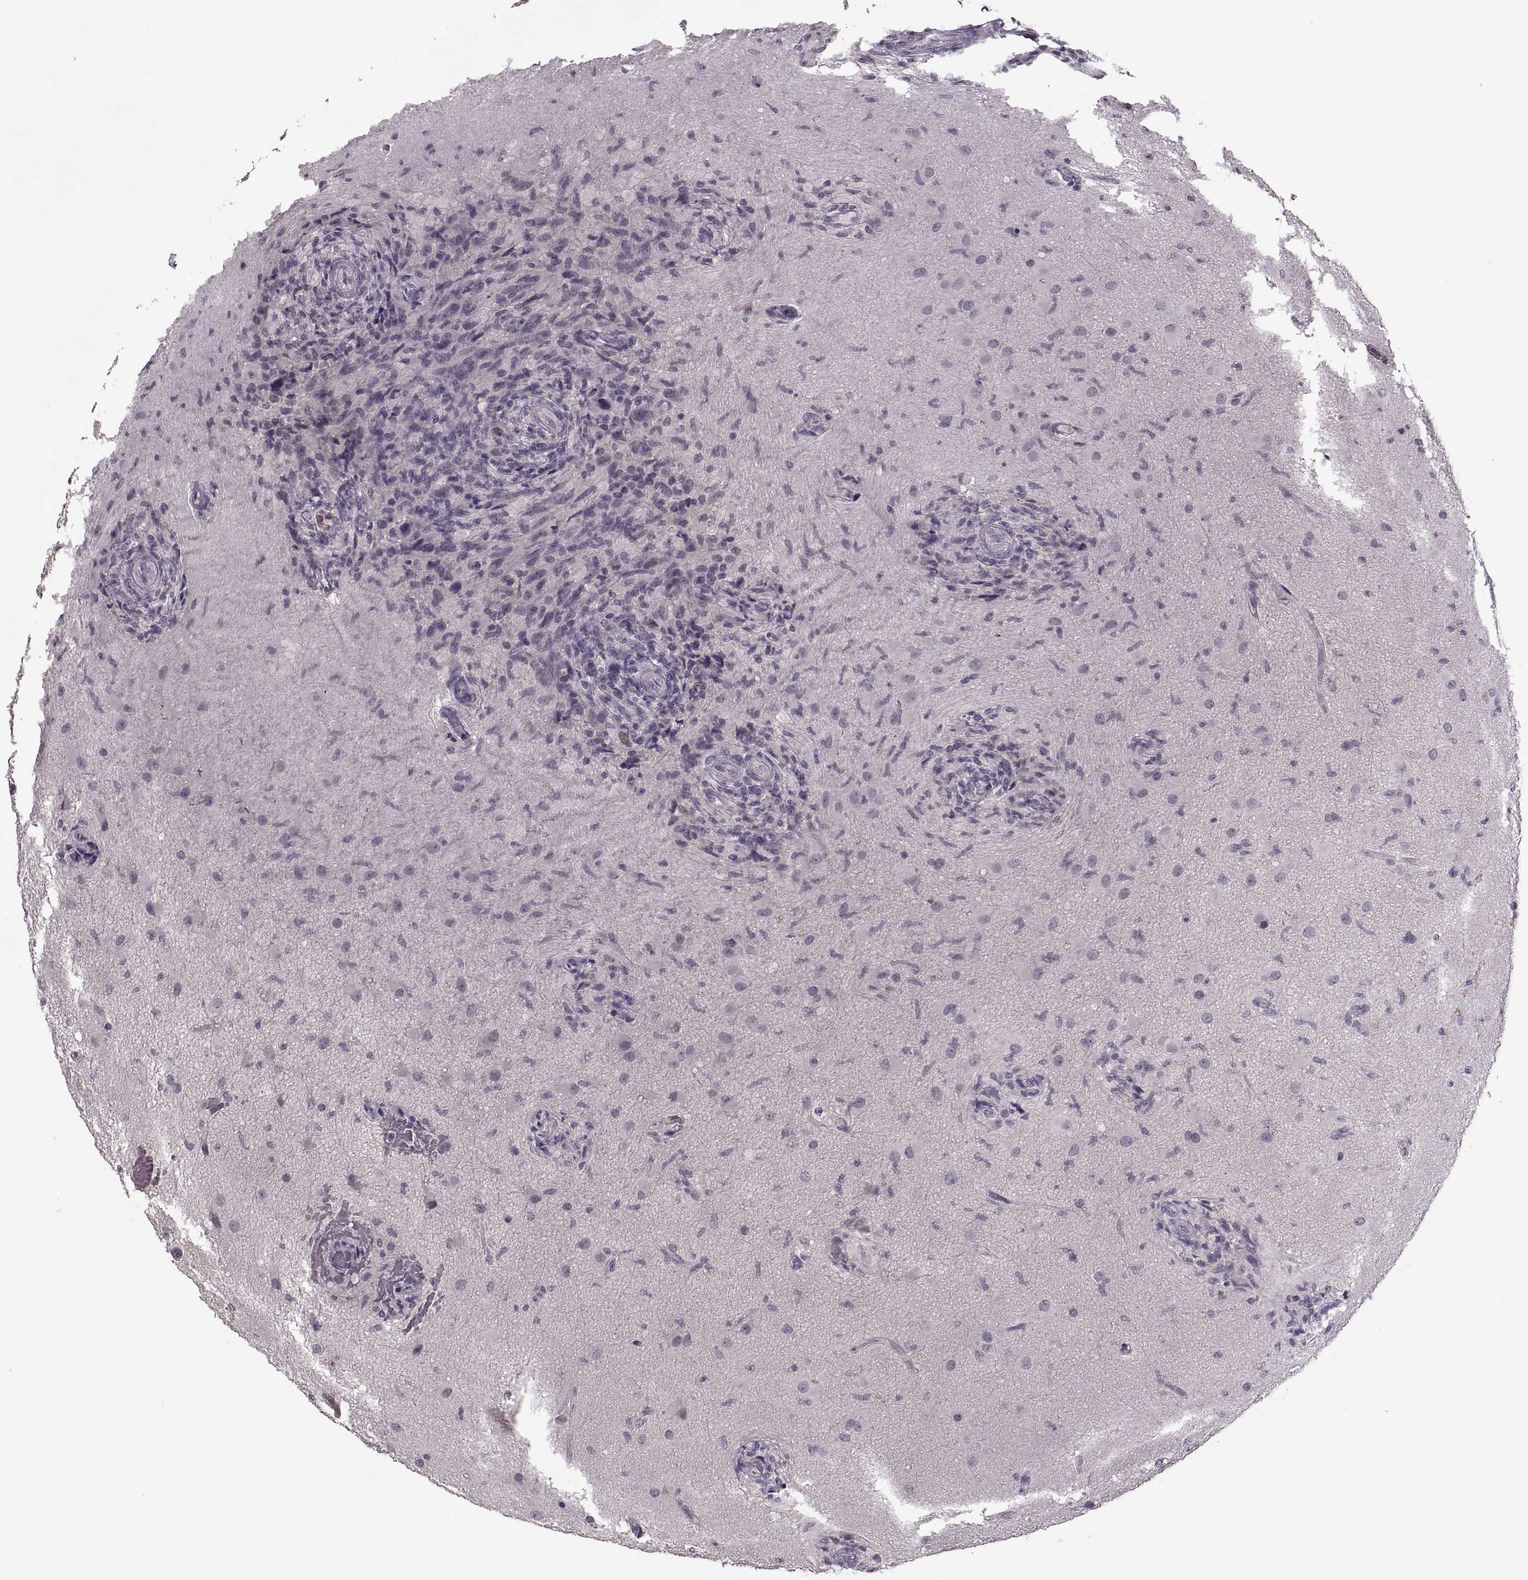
{"staining": {"intensity": "negative", "quantity": "none", "location": "none"}, "tissue": "glioma", "cell_type": "Tumor cells", "image_type": "cancer", "snomed": [{"axis": "morphology", "description": "Glioma, malignant, High grade"}, {"axis": "topography", "description": "Brain"}], "caption": "This is an immunohistochemistry (IHC) histopathology image of glioma. There is no expression in tumor cells.", "gene": "CACNA1F", "patient": {"sex": "male", "age": 68}}